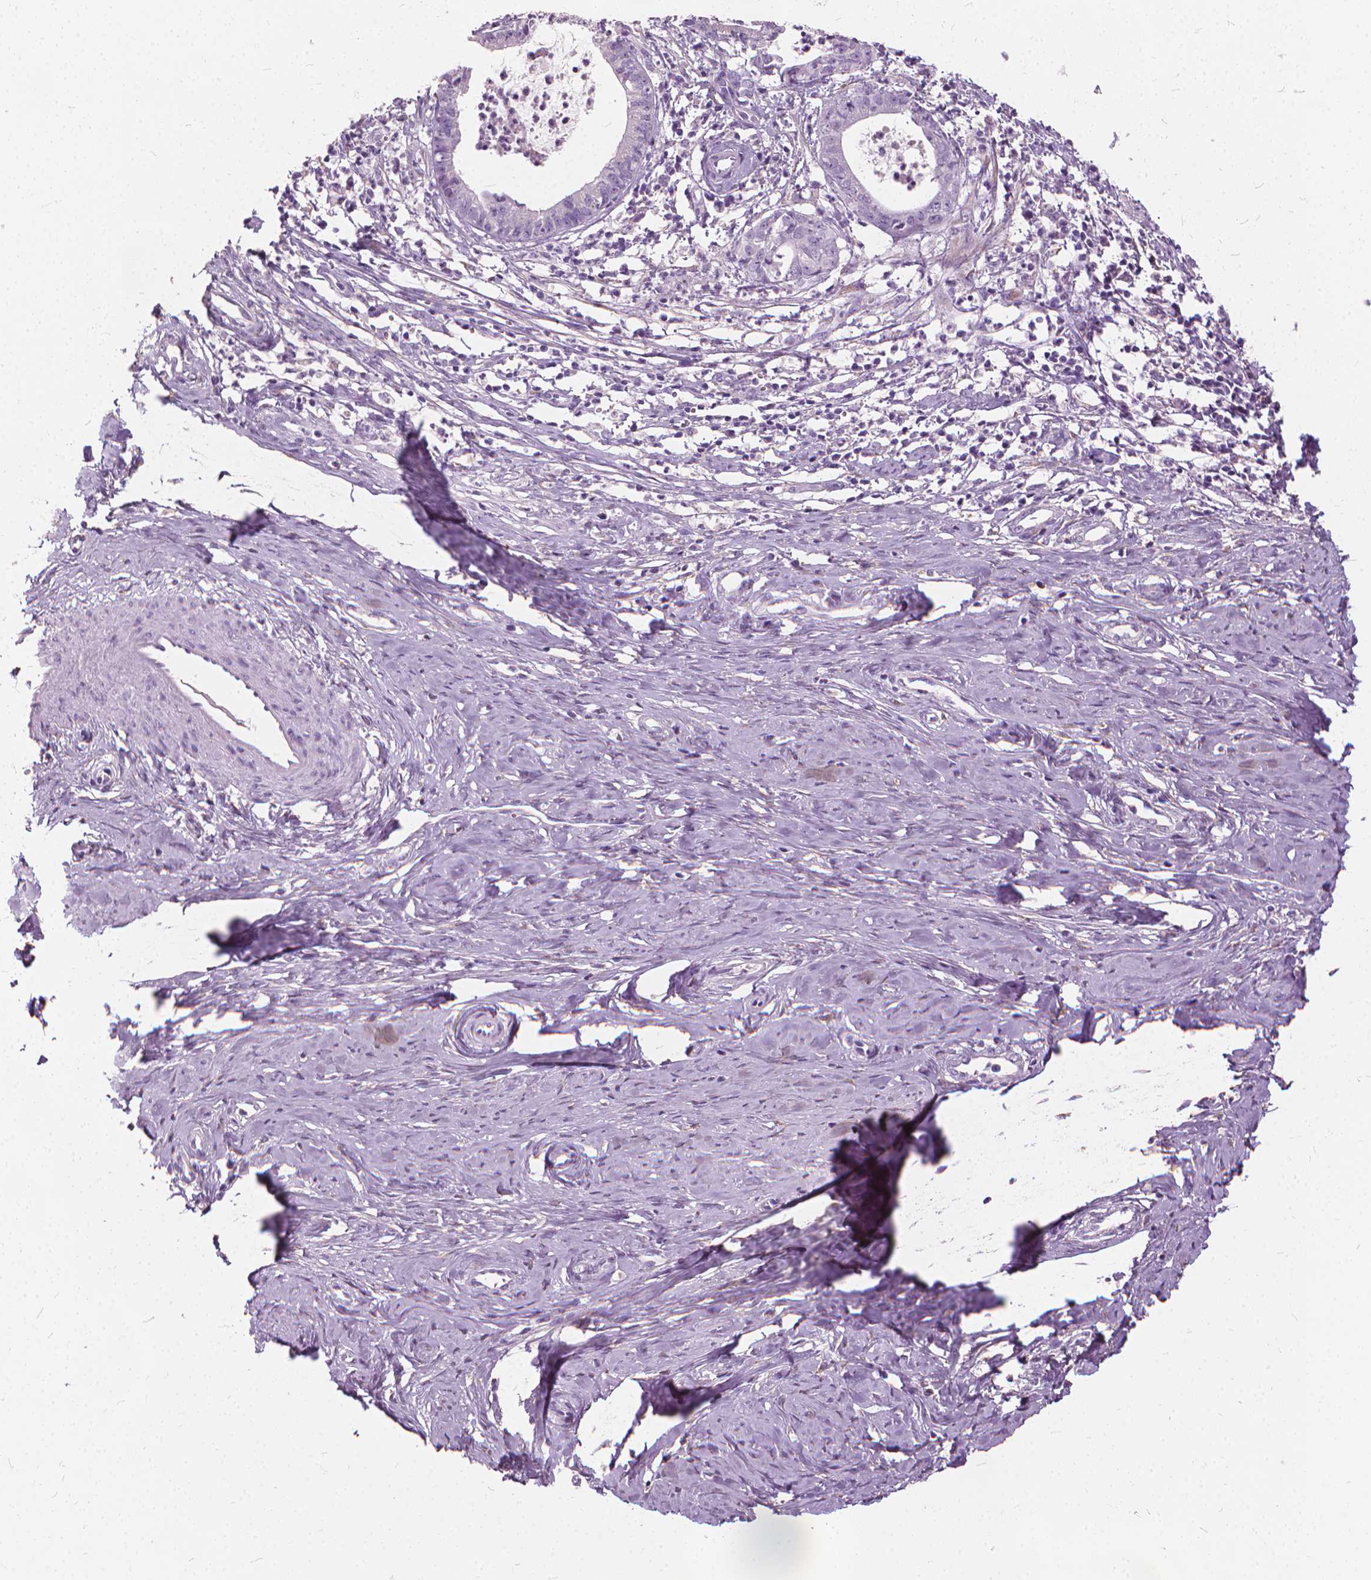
{"staining": {"intensity": "negative", "quantity": "none", "location": "none"}, "tissue": "cervical cancer", "cell_type": "Tumor cells", "image_type": "cancer", "snomed": [{"axis": "morphology", "description": "Normal tissue, NOS"}, {"axis": "morphology", "description": "Adenocarcinoma, NOS"}, {"axis": "topography", "description": "Cervix"}], "caption": "Human cervical cancer (adenocarcinoma) stained for a protein using IHC exhibits no positivity in tumor cells.", "gene": "DNM1", "patient": {"sex": "female", "age": 38}}